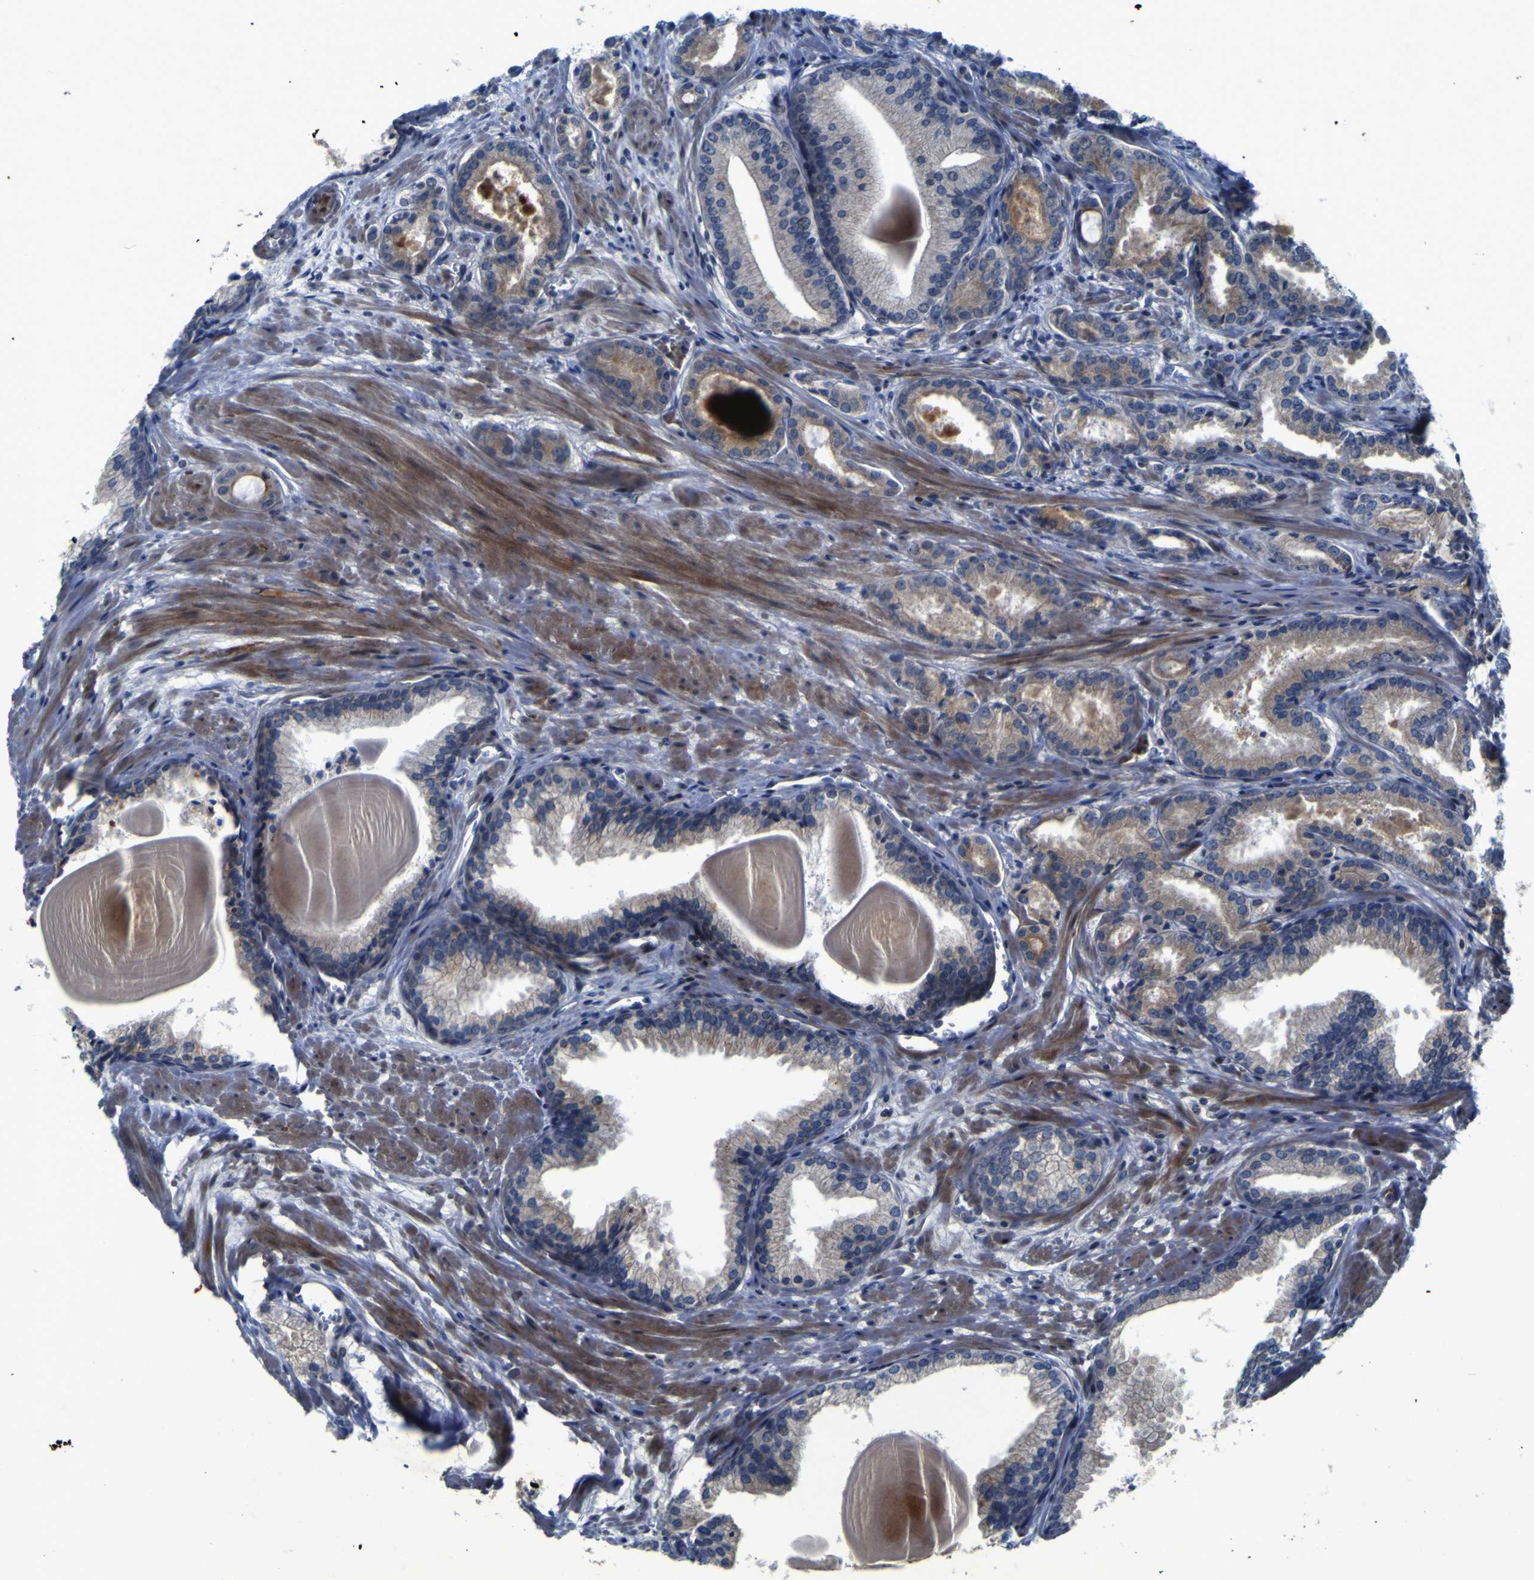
{"staining": {"intensity": "weak", "quantity": "25%-75%", "location": "cytoplasmic/membranous"}, "tissue": "prostate cancer", "cell_type": "Tumor cells", "image_type": "cancer", "snomed": [{"axis": "morphology", "description": "Adenocarcinoma, Low grade"}, {"axis": "topography", "description": "Prostate"}], "caption": "Protein expression analysis of human low-grade adenocarcinoma (prostate) reveals weak cytoplasmic/membranous positivity in about 25%-75% of tumor cells.", "gene": "NAV1", "patient": {"sex": "male", "age": 59}}